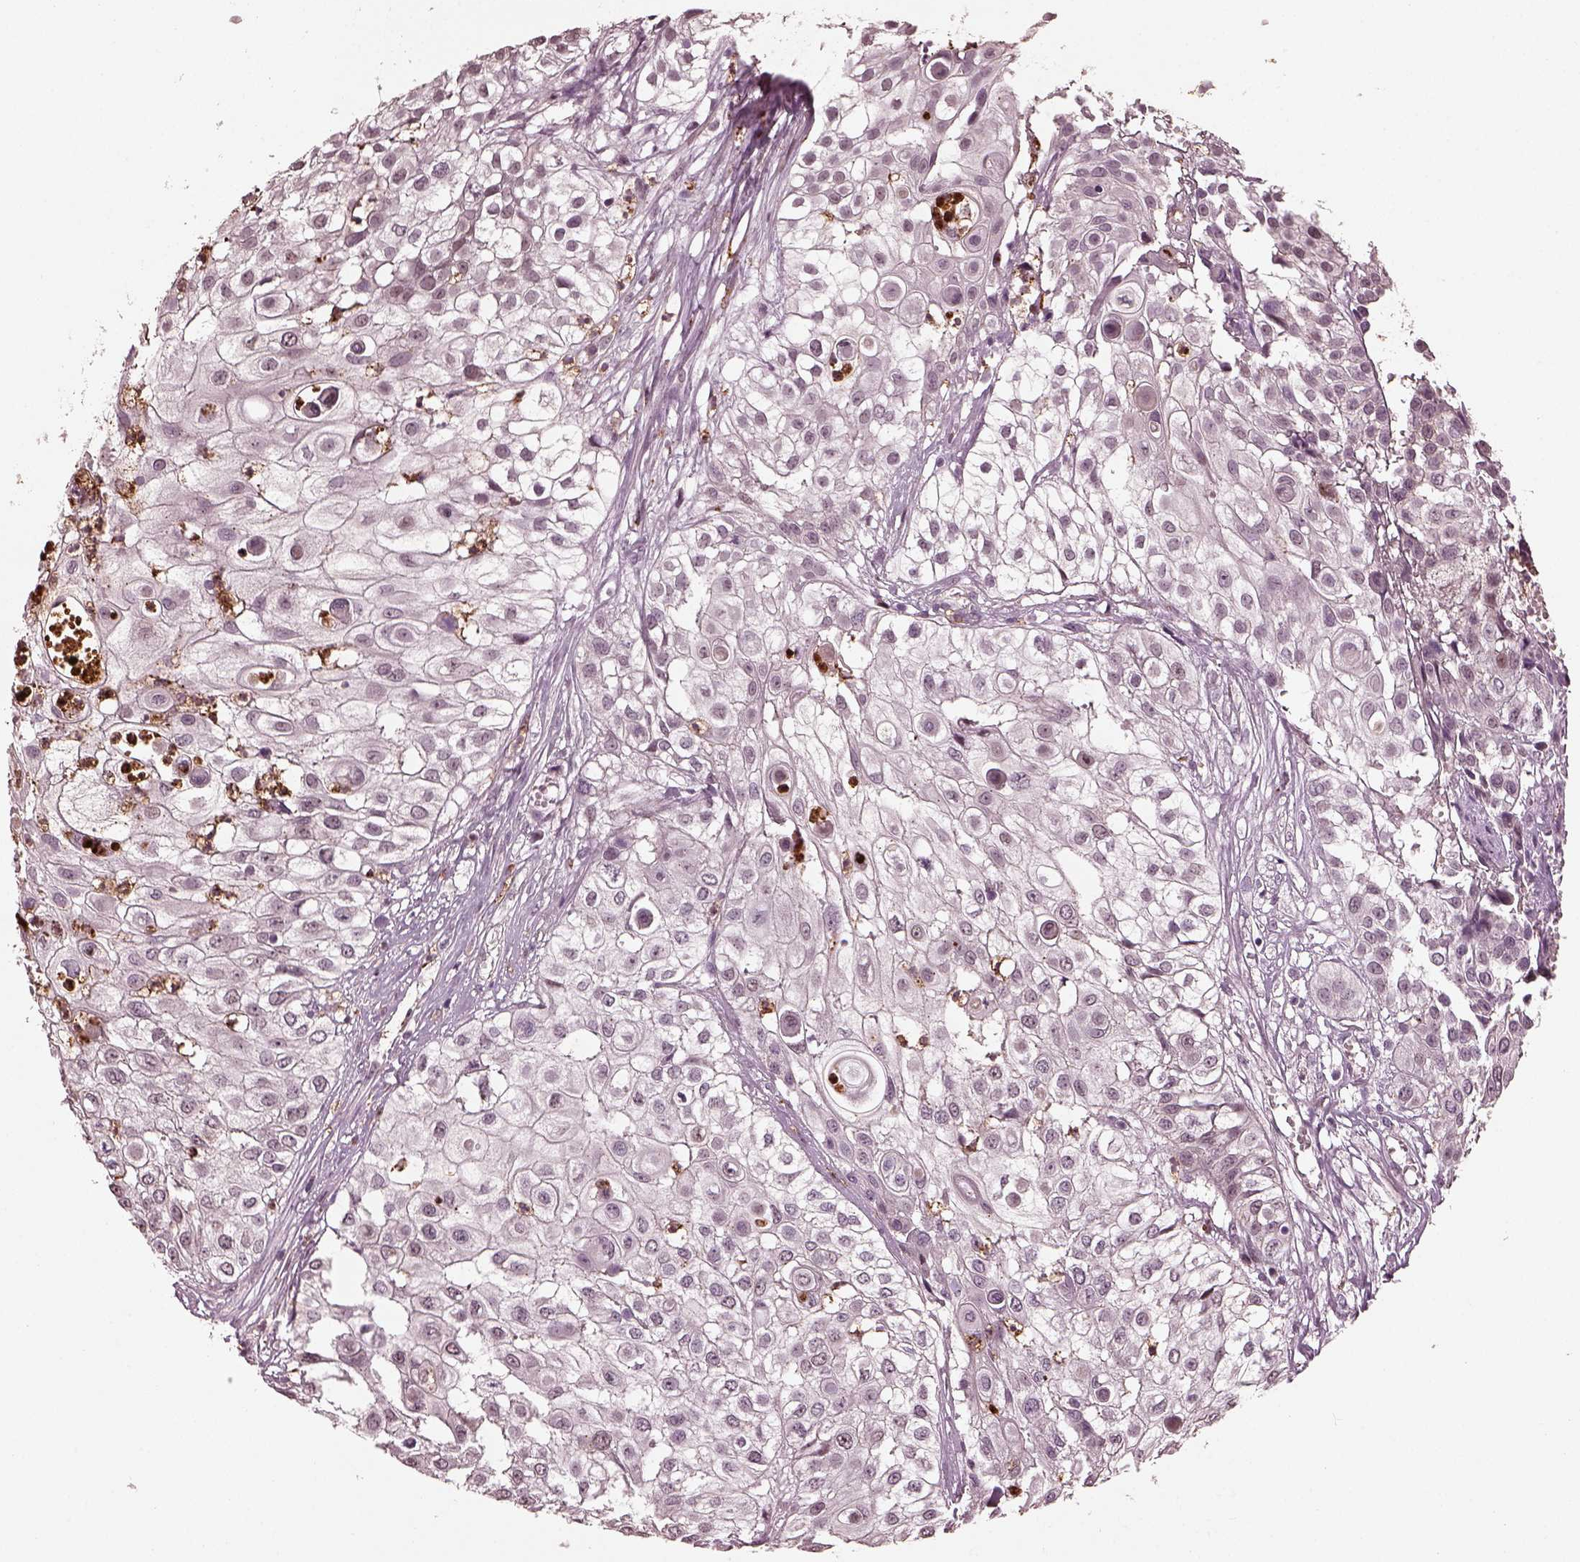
{"staining": {"intensity": "negative", "quantity": "none", "location": "none"}, "tissue": "urothelial cancer", "cell_type": "Tumor cells", "image_type": "cancer", "snomed": [{"axis": "morphology", "description": "Urothelial carcinoma, High grade"}, {"axis": "topography", "description": "Urinary bladder"}], "caption": "DAB (3,3'-diaminobenzidine) immunohistochemical staining of high-grade urothelial carcinoma displays no significant expression in tumor cells.", "gene": "RUFY3", "patient": {"sex": "female", "age": 79}}